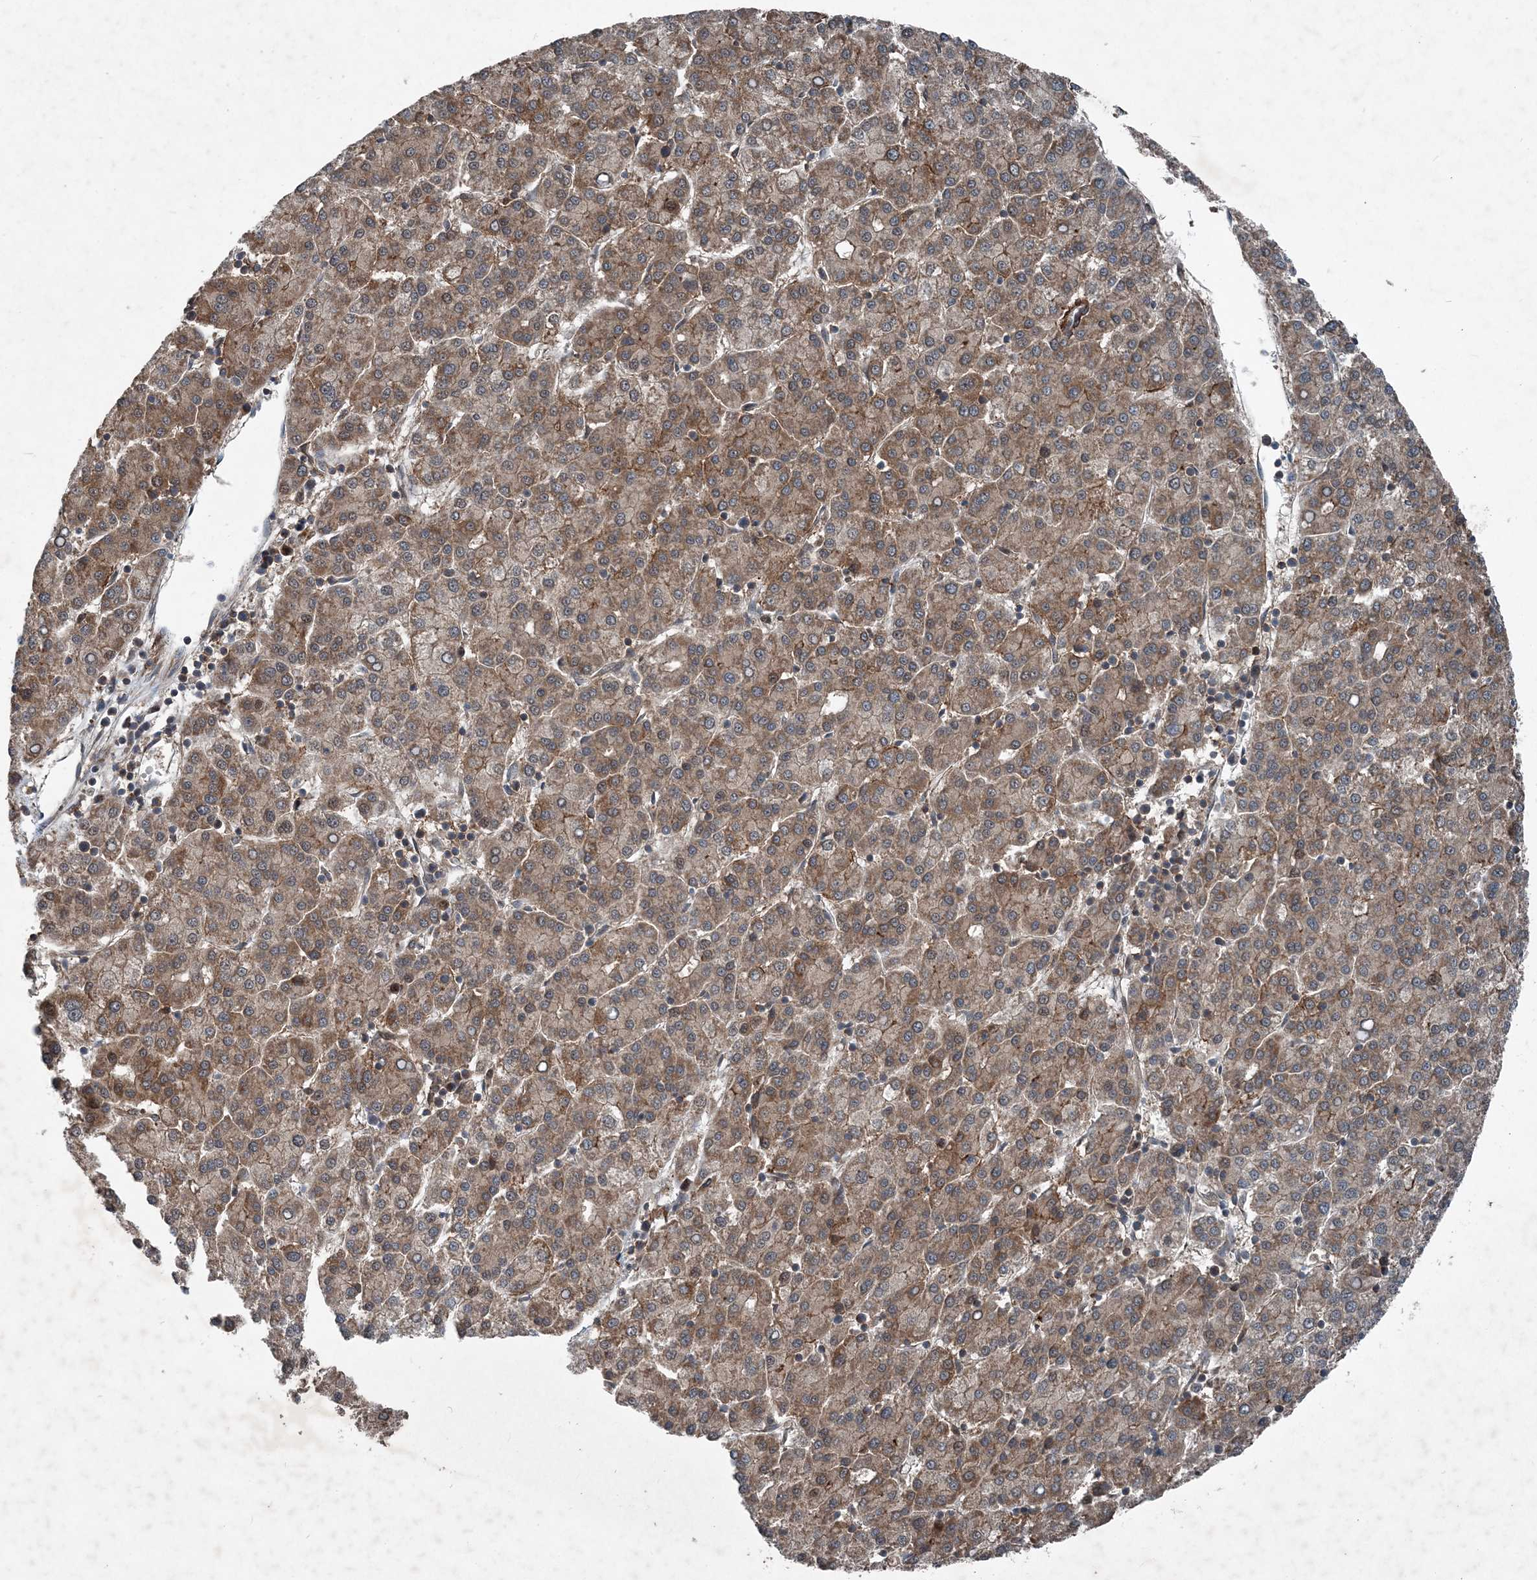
{"staining": {"intensity": "moderate", "quantity": ">75%", "location": "cytoplasmic/membranous"}, "tissue": "liver cancer", "cell_type": "Tumor cells", "image_type": "cancer", "snomed": [{"axis": "morphology", "description": "Carcinoma, Hepatocellular, NOS"}, {"axis": "topography", "description": "Liver"}], "caption": "The photomicrograph reveals immunohistochemical staining of hepatocellular carcinoma (liver). There is moderate cytoplasmic/membranous expression is seen in about >75% of tumor cells.", "gene": "NDUFA2", "patient": {"sex": "female", "age": 58}}